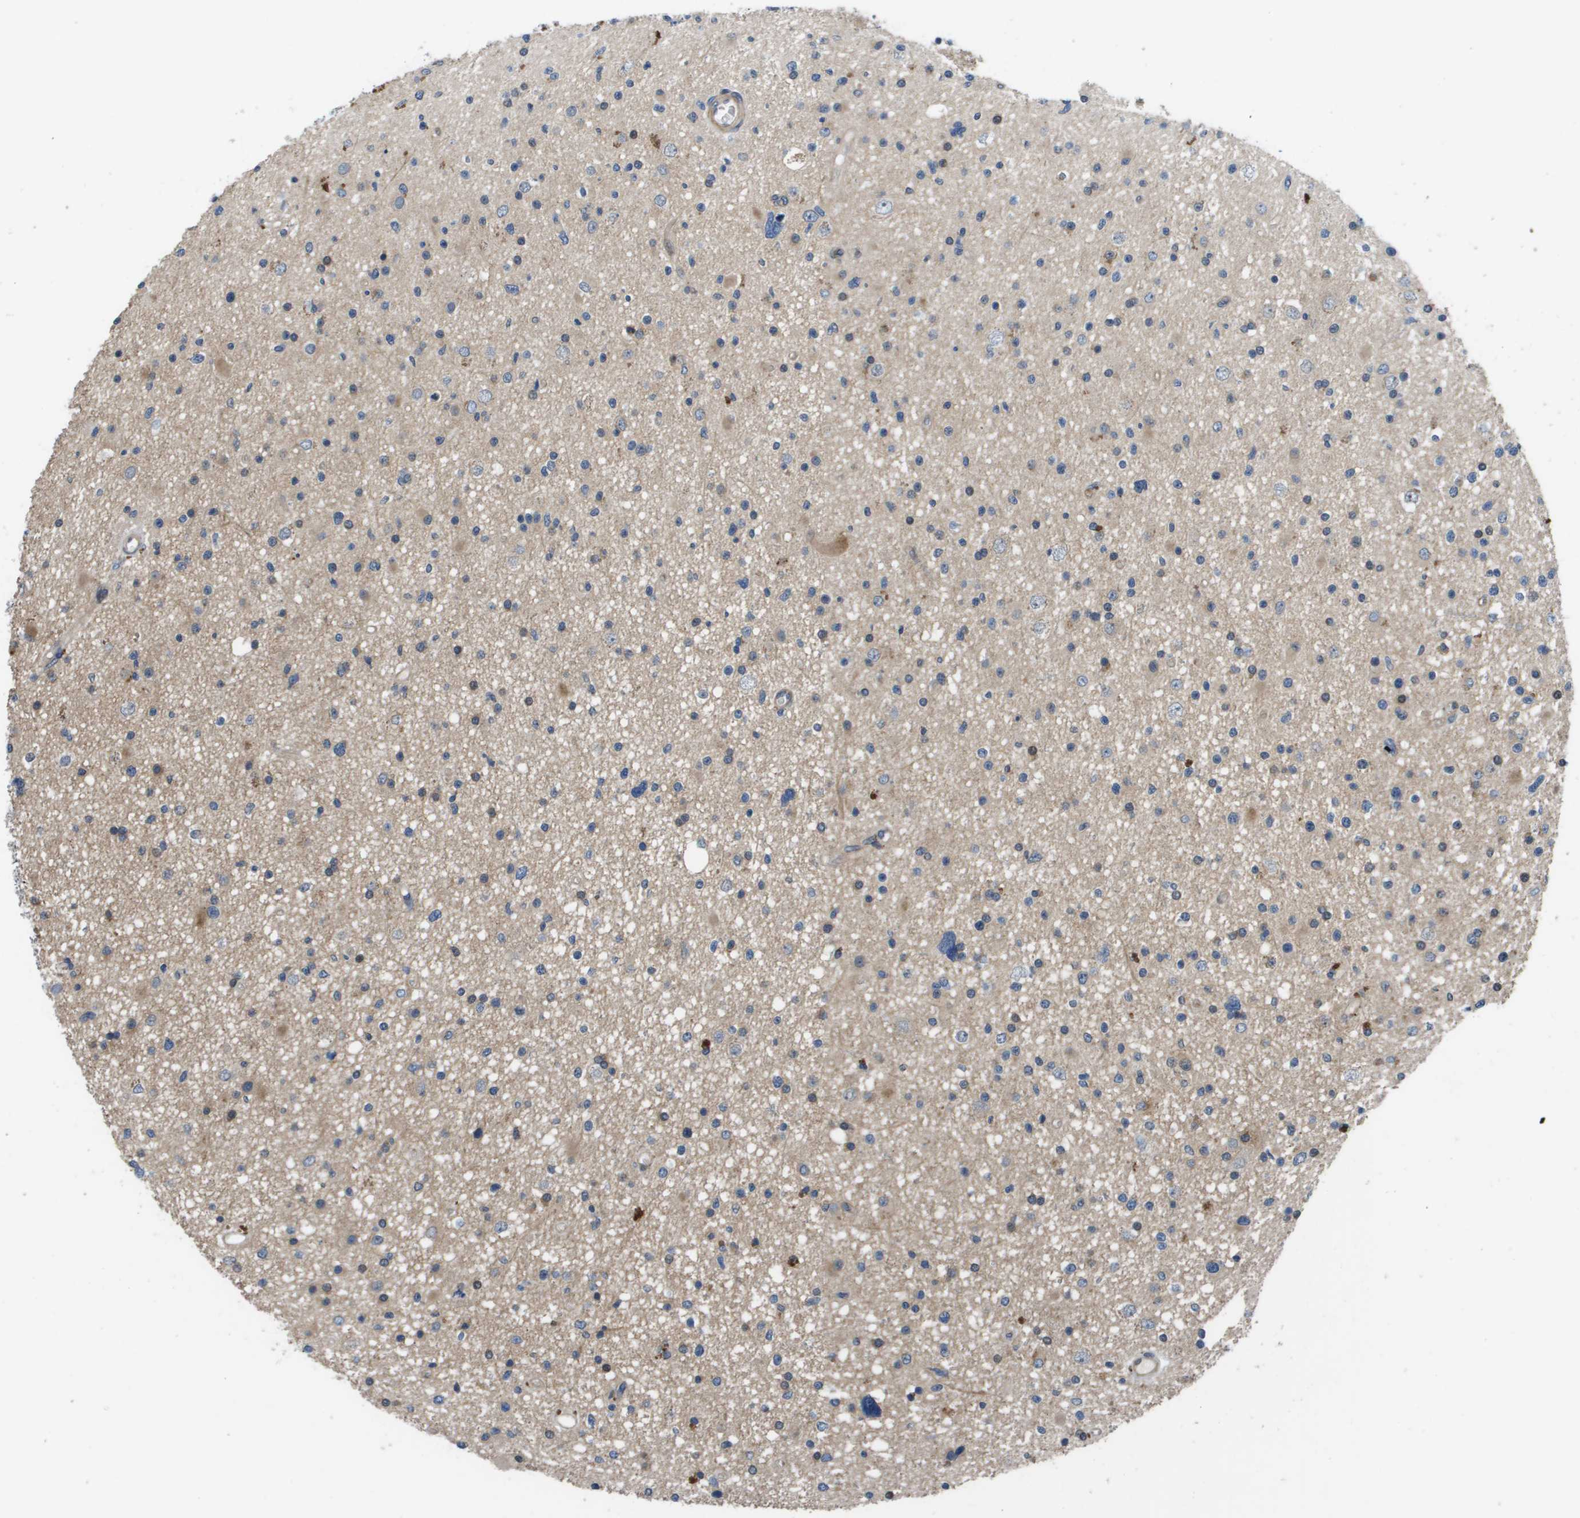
{"staining": {"intensity": "negative", "quantity": "none", "location": "none"}, "tissue": "glioma", "cell_type": "Tumor cells", "image_type": "cancer", "snomed": [{"axis": "morphology", "description": "Glioma, malignant, High grade"}, {"axis": "topography", "description": "Brain"}], "caption": "An image of human high-grade glioma (malignant) is negative for staining in tumor cells.", "gene": "ENPP5", "patient": {"sex": "male", "age": 33}}